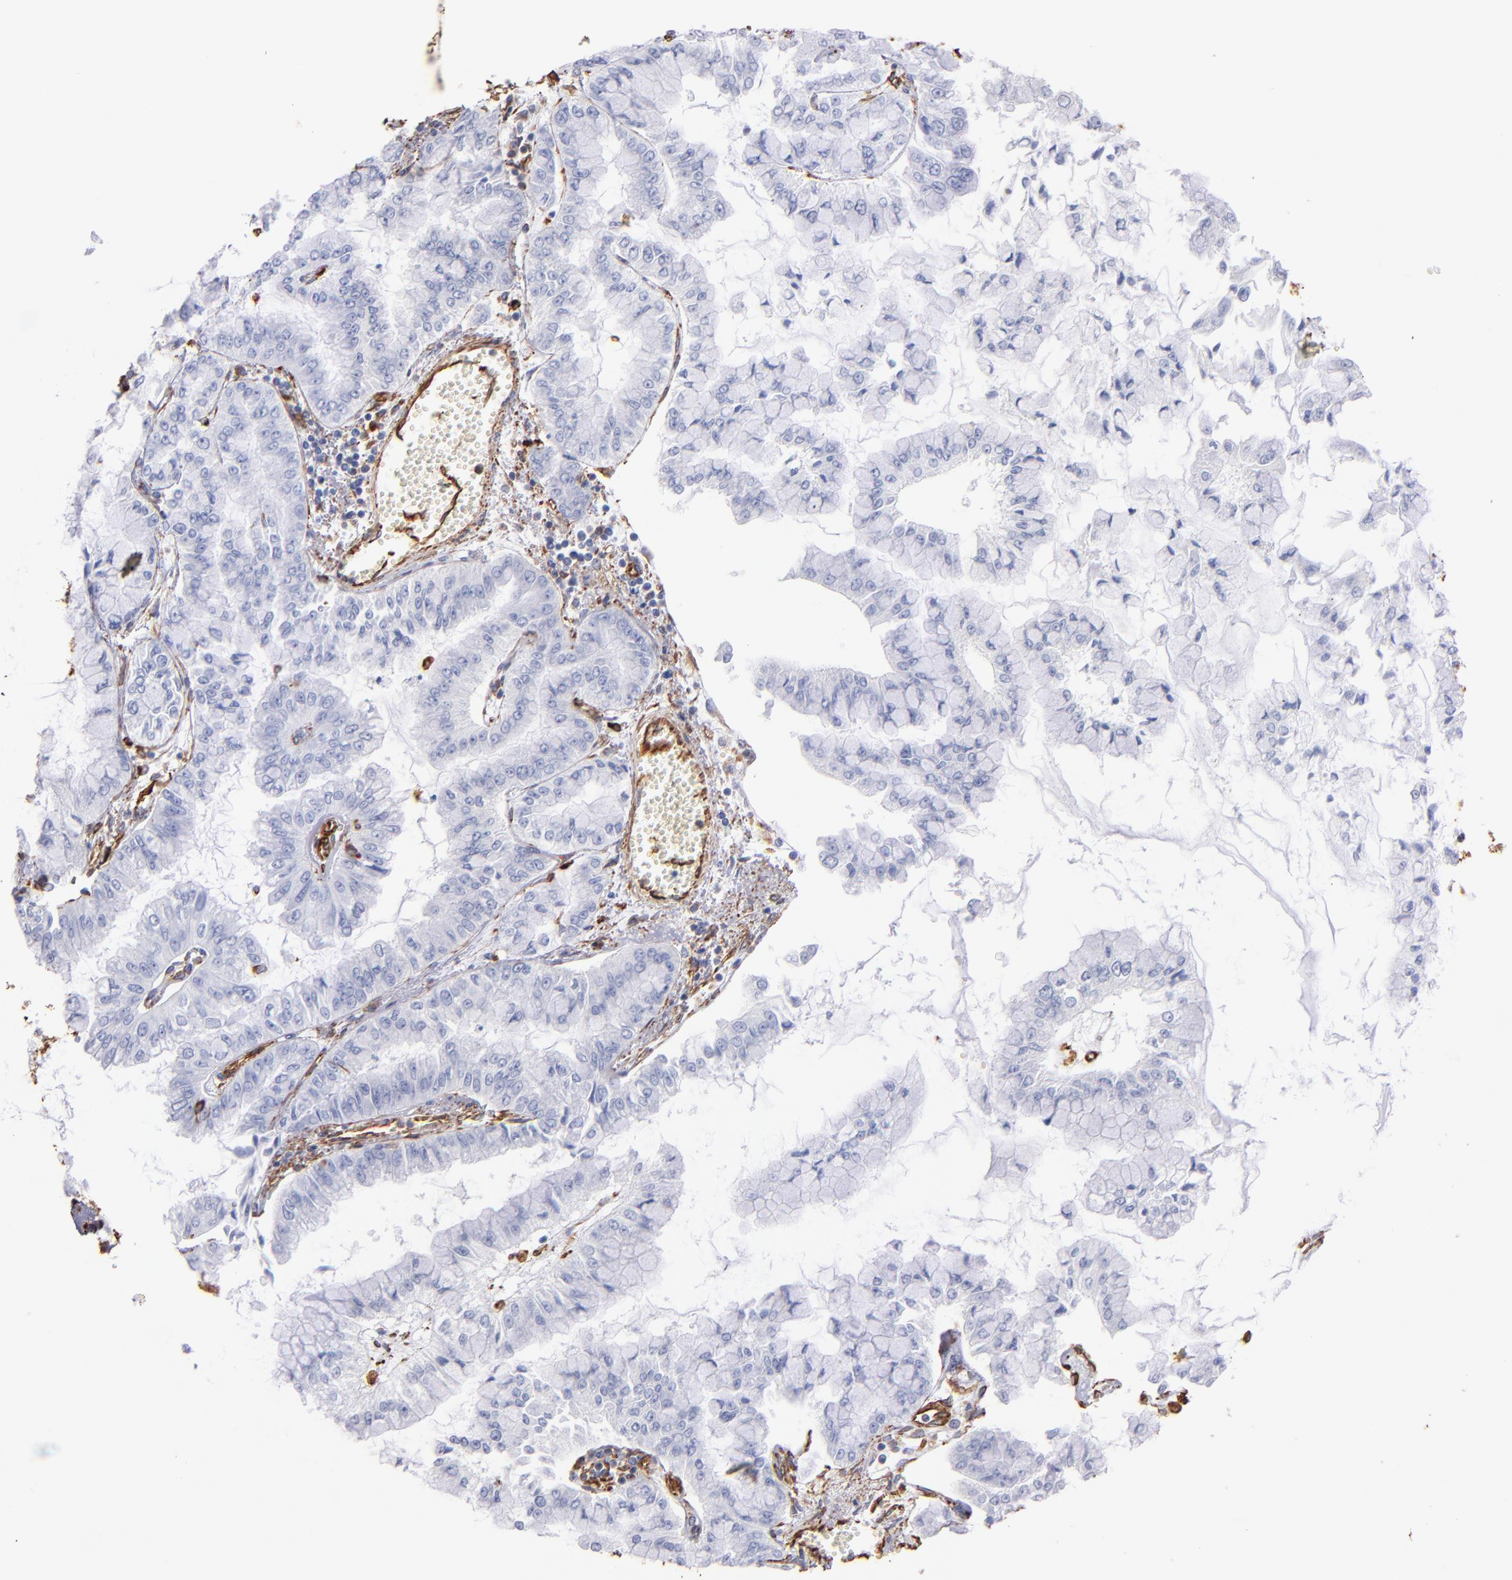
{"staining": {"intensity": "negative", "quantity": "none", "location": "none"}, "tissue": "liver cancer", "cell_type": "Tumor cells", "image_type": "cancer", "snomed": [{"axis": "morphology", "description": "Cholangiocarcinoma"}, {"axis": "topography", "description": "Liver"}], "caption": "Immunohistochemical staining of human liver cholangiocarcinoma exhibits no significant expression in tumor cells.", "gene": "VIM", "patient": {"sex": "female", "age": 79}}